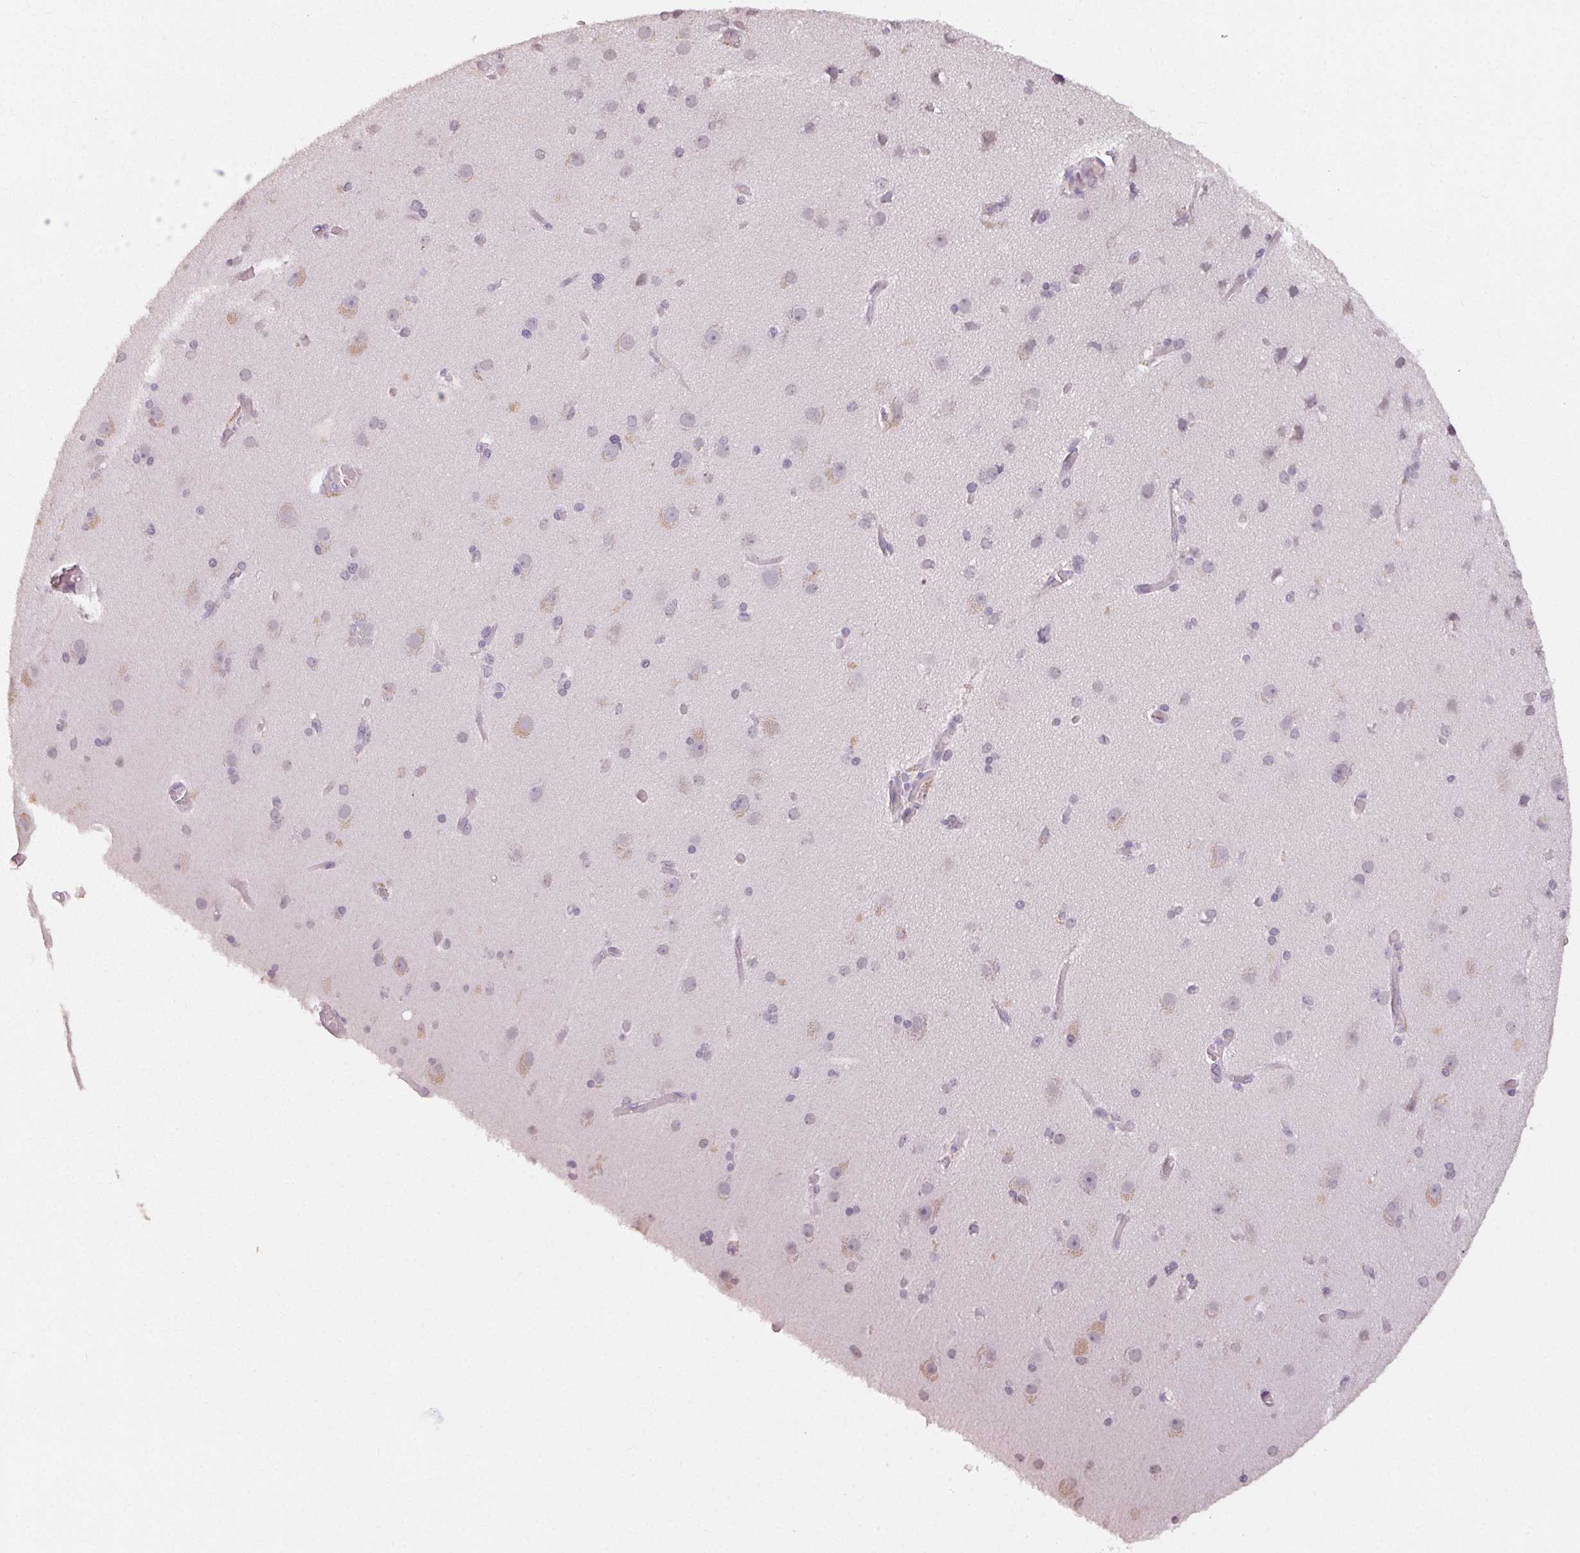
{"staining": {"intensity": "negative", "quantity": "none", "location": "none"}, "tissue": "cerebral cortex", "cell_type": "Endothelial cells", "image_type": "normal", "snomed": [{"axis": "morphology", "description": "Normal tissue, NOS"}, {"axis": "morphology", "description": "Glioma, malignant, High grade"}, {"axis": "topography", "description": "Cerebral cortex"}], "caption": "Immunohistochemical staining of benign cerebral cortex shows no significant staining in endothelial cells. The staining is performed using DAB (3,3'-diaminobenzidine) brown chromogen with nuclei counter-stained in using hematoxylin.", "gene": "TMEM174", "patient": {"sex": "male", "age": 71}}